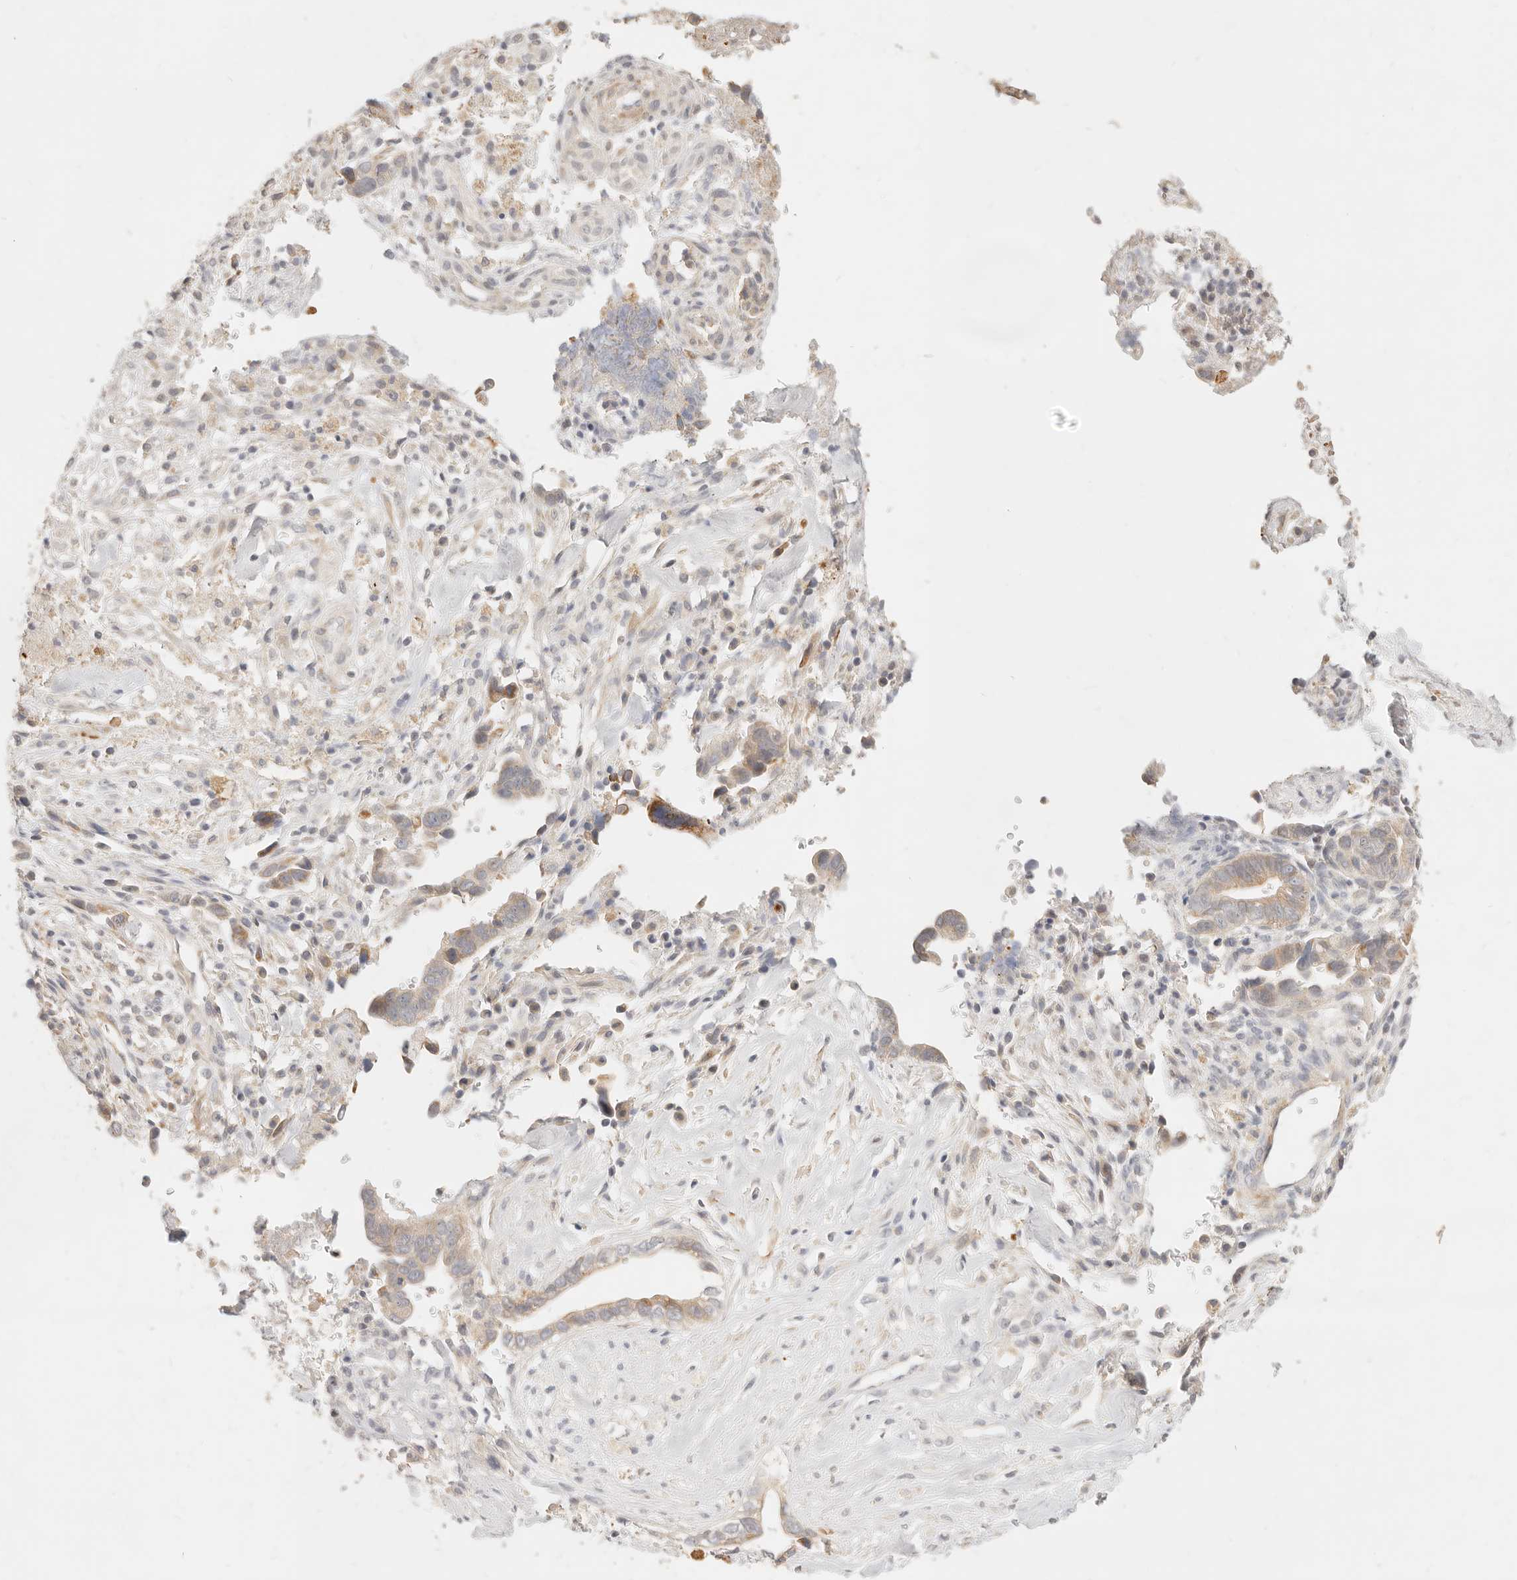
{"staining": {"intensity": "weak", "quantity": "<25%", "location": "cytoplasmic/membranous"}, "tissue": "liver cancer", "cell_type": "Tumor cells", "image_type": "cancer", "snomed": [{"axis": "morphology", "description": "Cholangiocarcinoma"}, {"axis": "topography", "description": "Liver"}], "caption": "There is no significant expression in tumor cells of liver cancer (cholangiocarcinoma). (Immunohistochemistry (ihc), brightfield microscopy, high magnification).", "gene": "RUBCNL", "patient": {"sex": "female", "age": 79}}